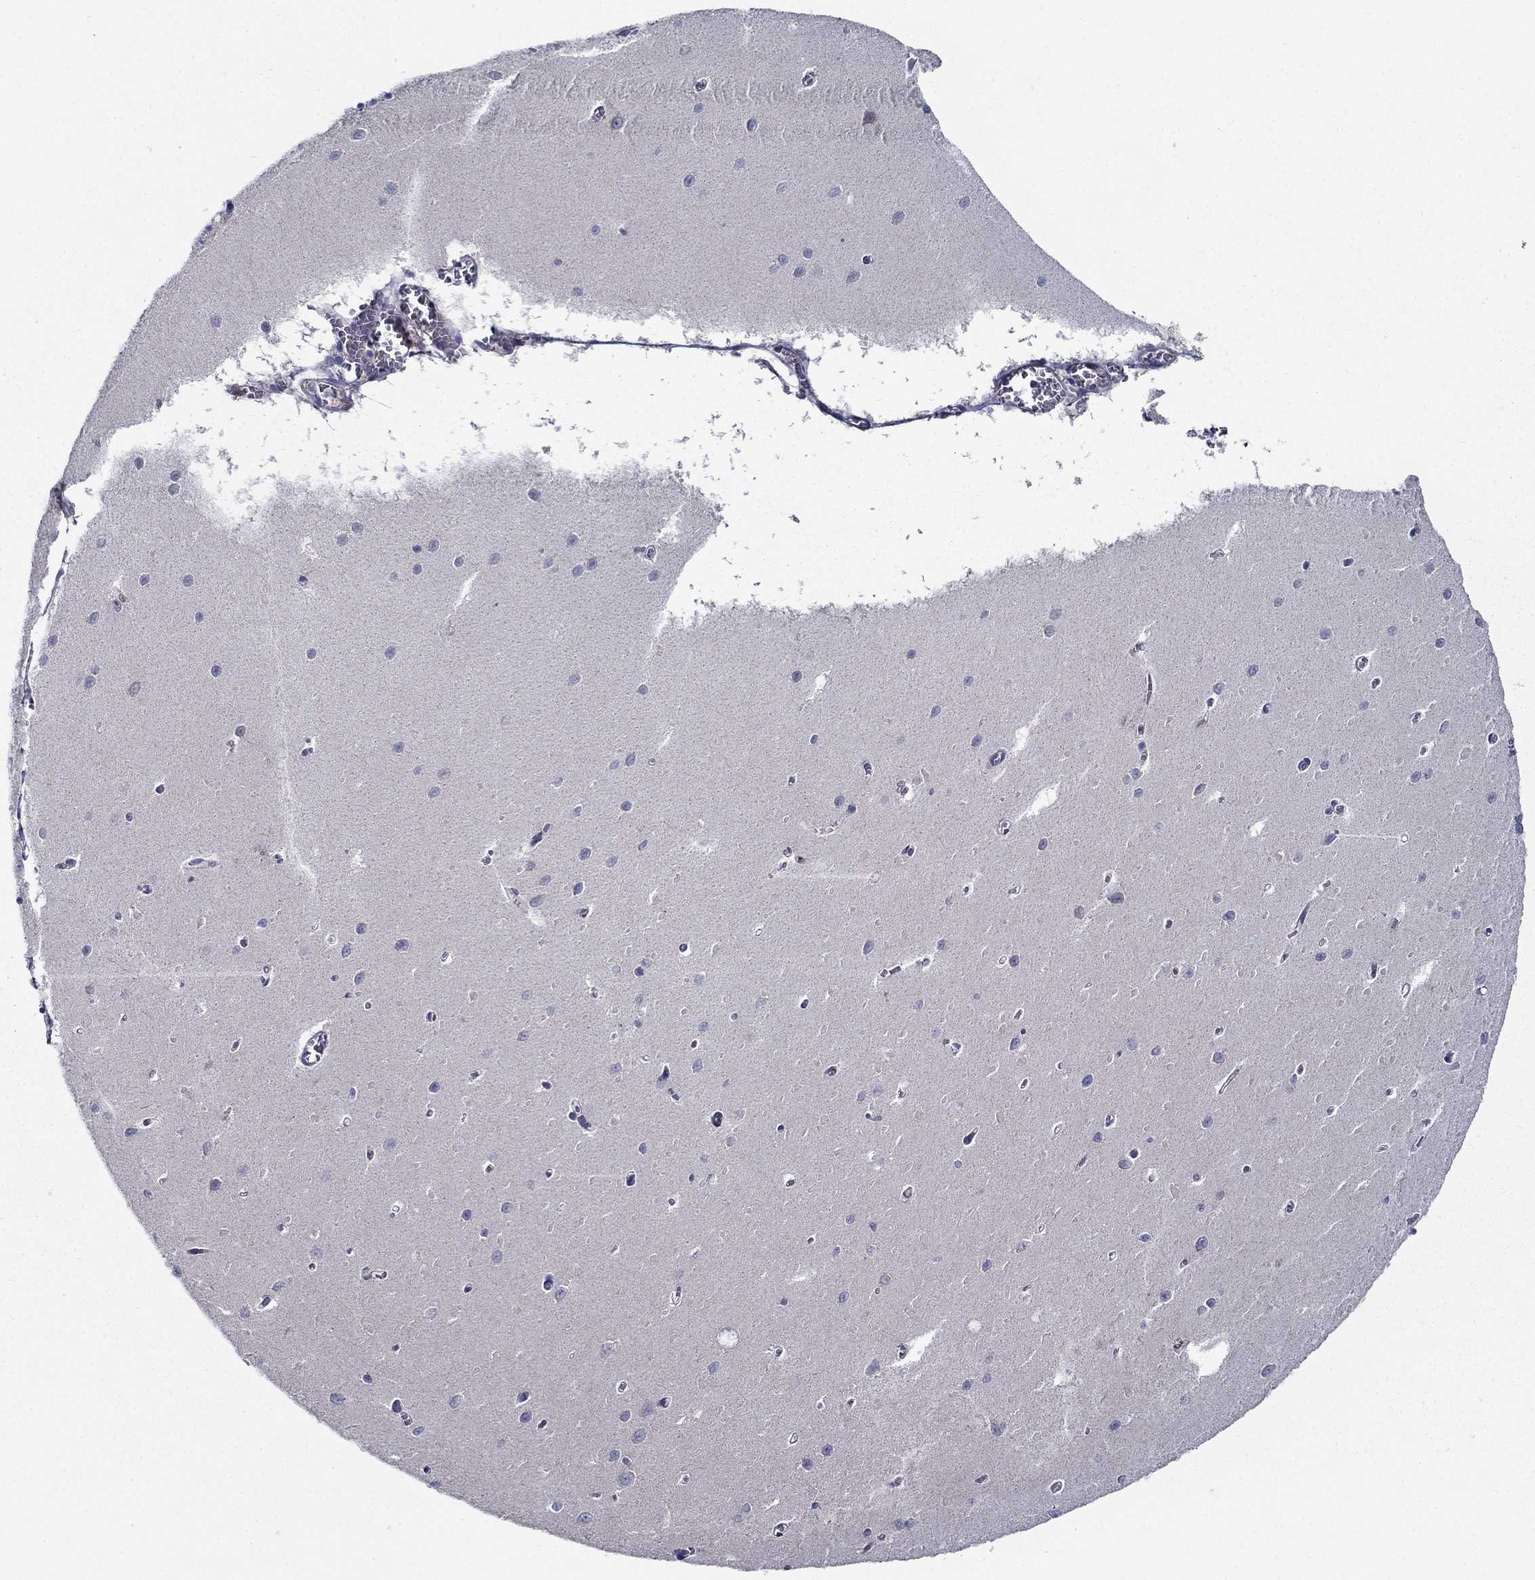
{"staining": {"intensity": "negative", "quantity": "none", "location": "none"}, "tissue": "cerebellum", "cell_type": "Cells in granular layer", "image_type": "normal", "snomed": [{"axis": "morphology", "description": "Normal tissue, NOS"}, {"axis": "topography", "description": "Cerebellum"}], "caption": "Immunohistochemistry (IHC) image of unremarkable cerebellum: cerebellum stained with DAB demonstrates no significant protein staining in cells in granular layer. The staining was performed using DAB (3,3'-diaminobenzidine) to visualize the protein expression in brown, while the nuclei were stained in blue with hematoxylin (Magnification: 20x).", "gene": "LACTB2", "patient": {"sex": "female", "age": 64}}